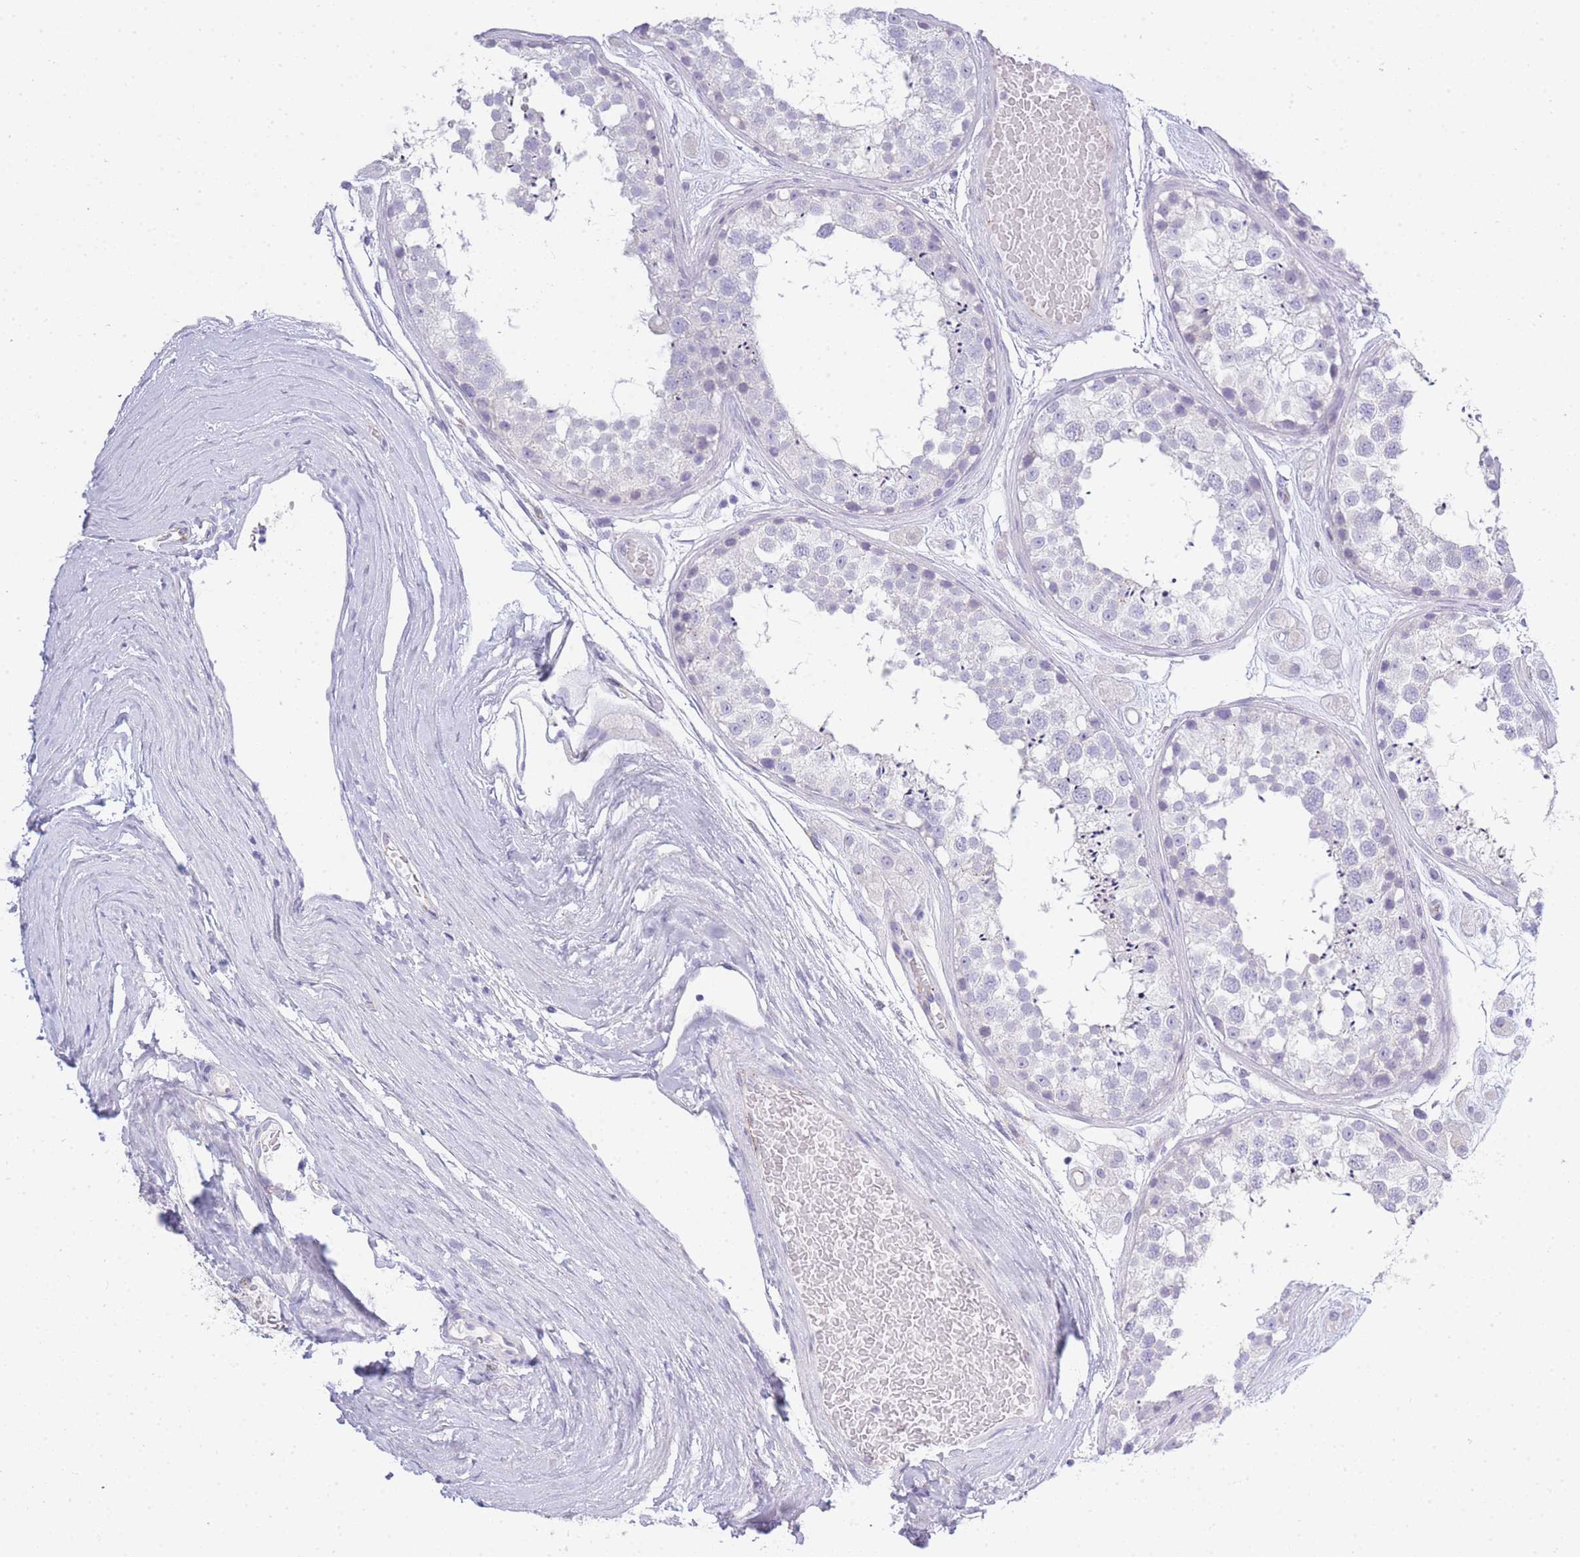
{"staining": {"intensity": "negative", "quantity": "none", "location": "none"}, "tissue": "testis", "cell_type": "Cells in seminiferous ducts", "image_type": "normal", "snomed": [{"axis": "morphology", "description": "Normal tissue, NOS"}, {"axis": "topography", "description": "Testis"}], "caption": "Immunohistochemistry histopathology image of benign testis: testis stained with DAB (3,3'-diaminobenzidine) reveals no significant protein positivity in cells in seminiferous ducts. Nuclei are stained in blue.", "gene": "RHO", "patient": {"sex": "male", "age": 25}}